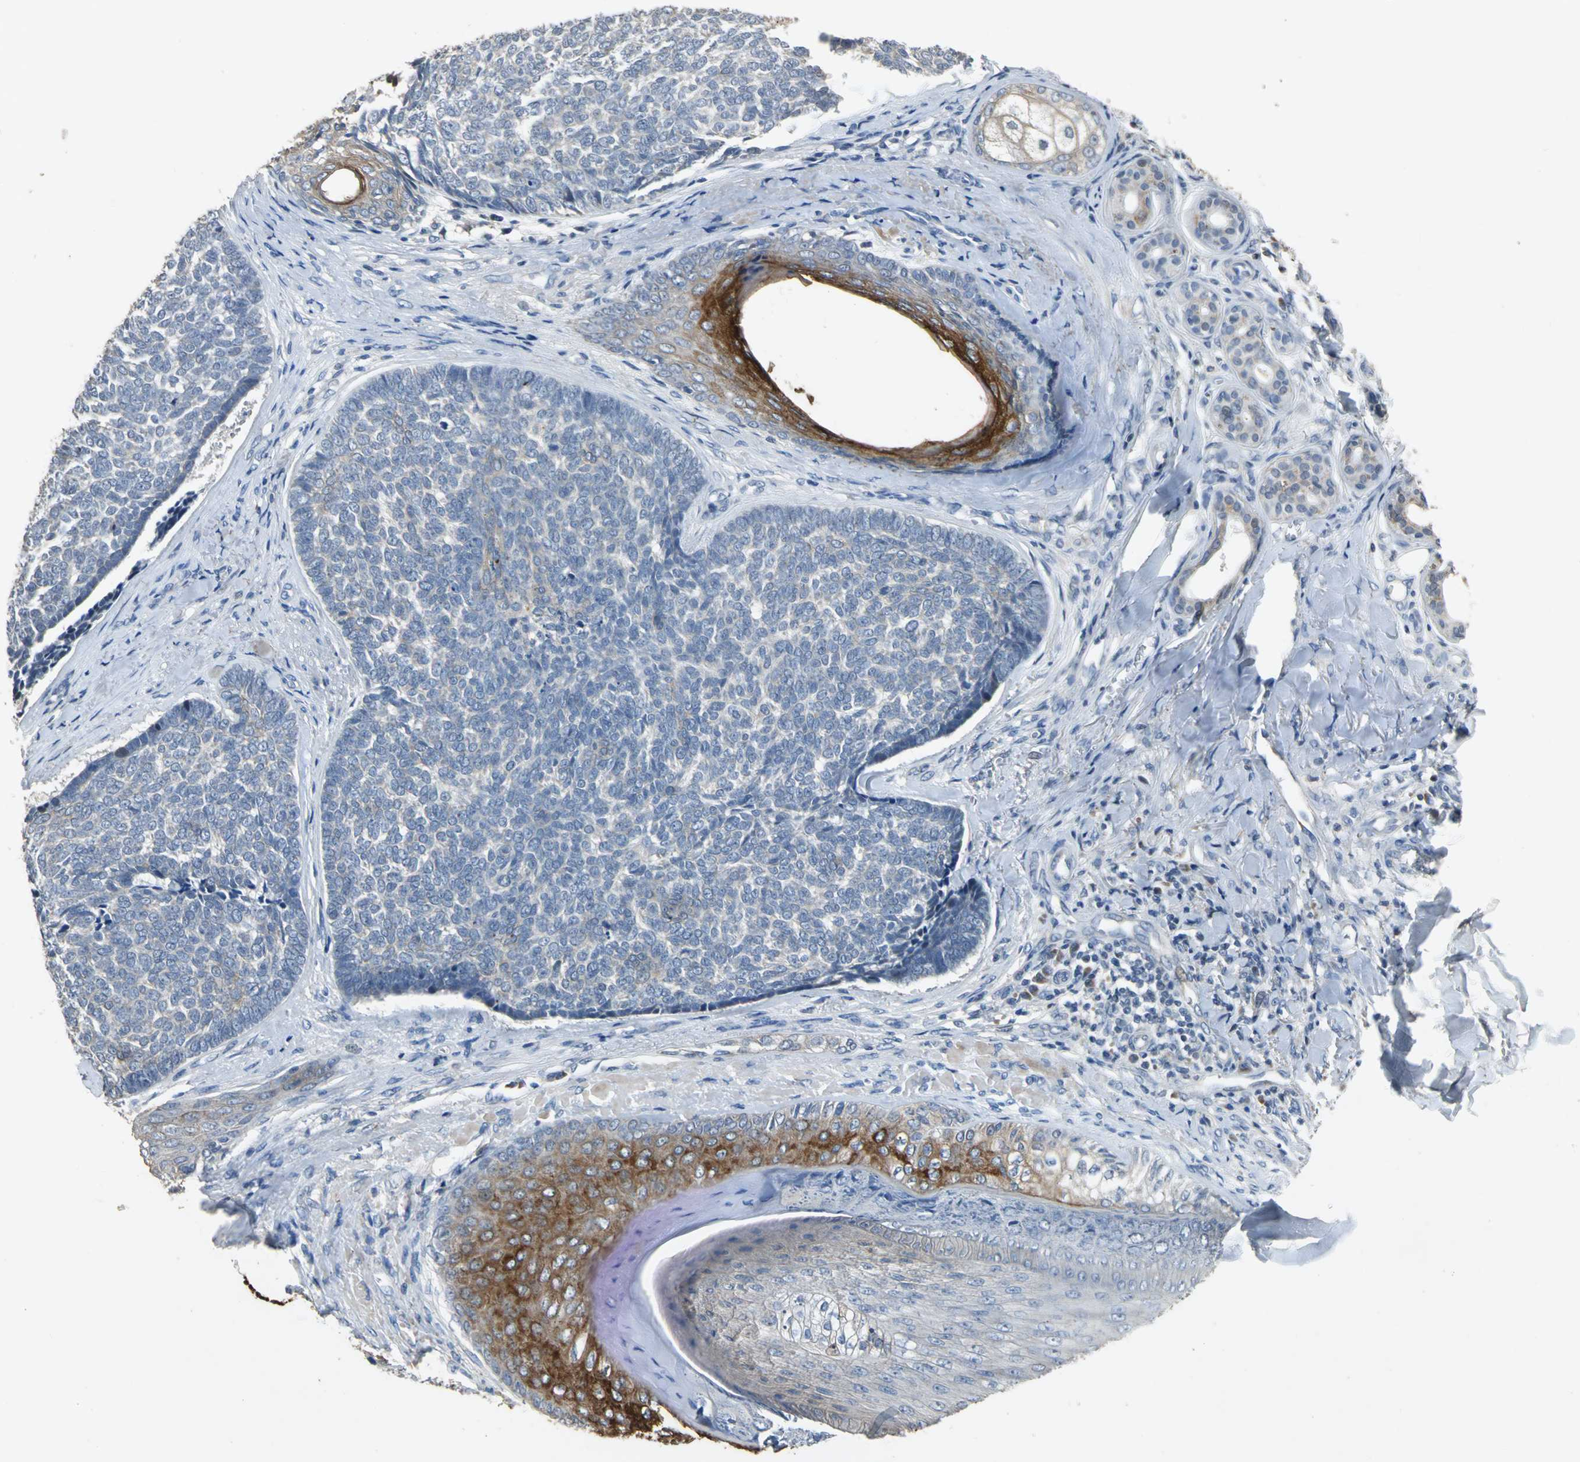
{"staining": {"intensity": "weak", "quantity": "<25%", "location": "cytoplasmic/membranous"}, "tissue": "skin cancer", "cell_type": "Tumor cells", "image_type": "cancer", "snomed": [{"axis": "morphology", "description": "Basal cell carcinoma"}, {"axis": "topography", "description": "Skin"}], "caption": "An IHC micrograph of skin cancer is shown. There is no staining in tumor cells of skin cancer.", "gene": "JADE3", "patient": {"sex": "male", "age": 84}}